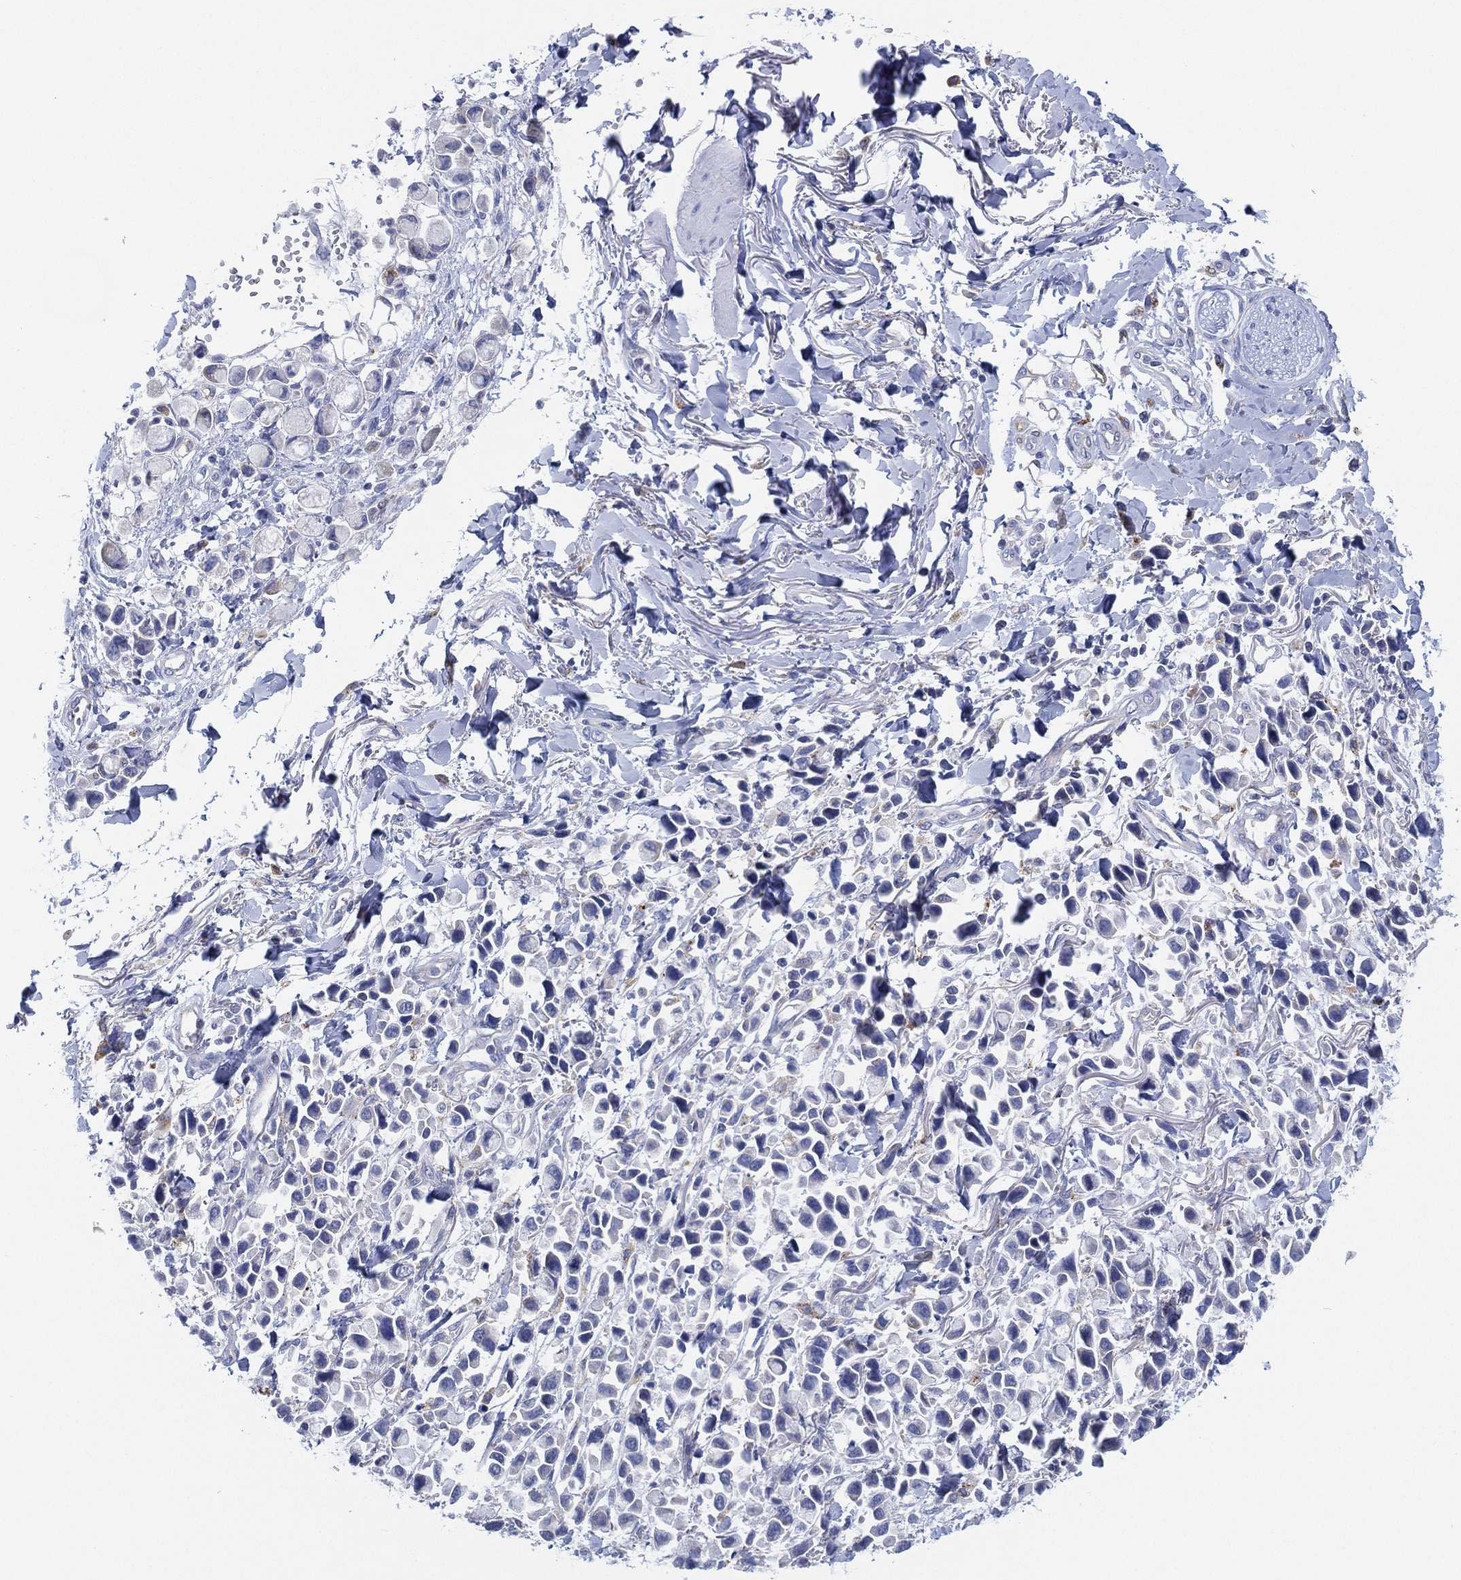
{"staining": {"intensity": "negative", "quantity": "none", "location": "none"}, "tissue": "stomach cancer", "cell_type": "Tumor cells", "image_type": "cancer", "snomed": [{"axis": "morphology", "description": "Adenocarcinoma, NOS"}, {"axis": "topography", "description": "Stomach"}], "caption": "Adenocarcinoma (stomach) was stained to show a protein in brown. There is no significant positivity in tumor cells.", "gene": "GALNS", "patient": {"sex": "female", "age": 81}}